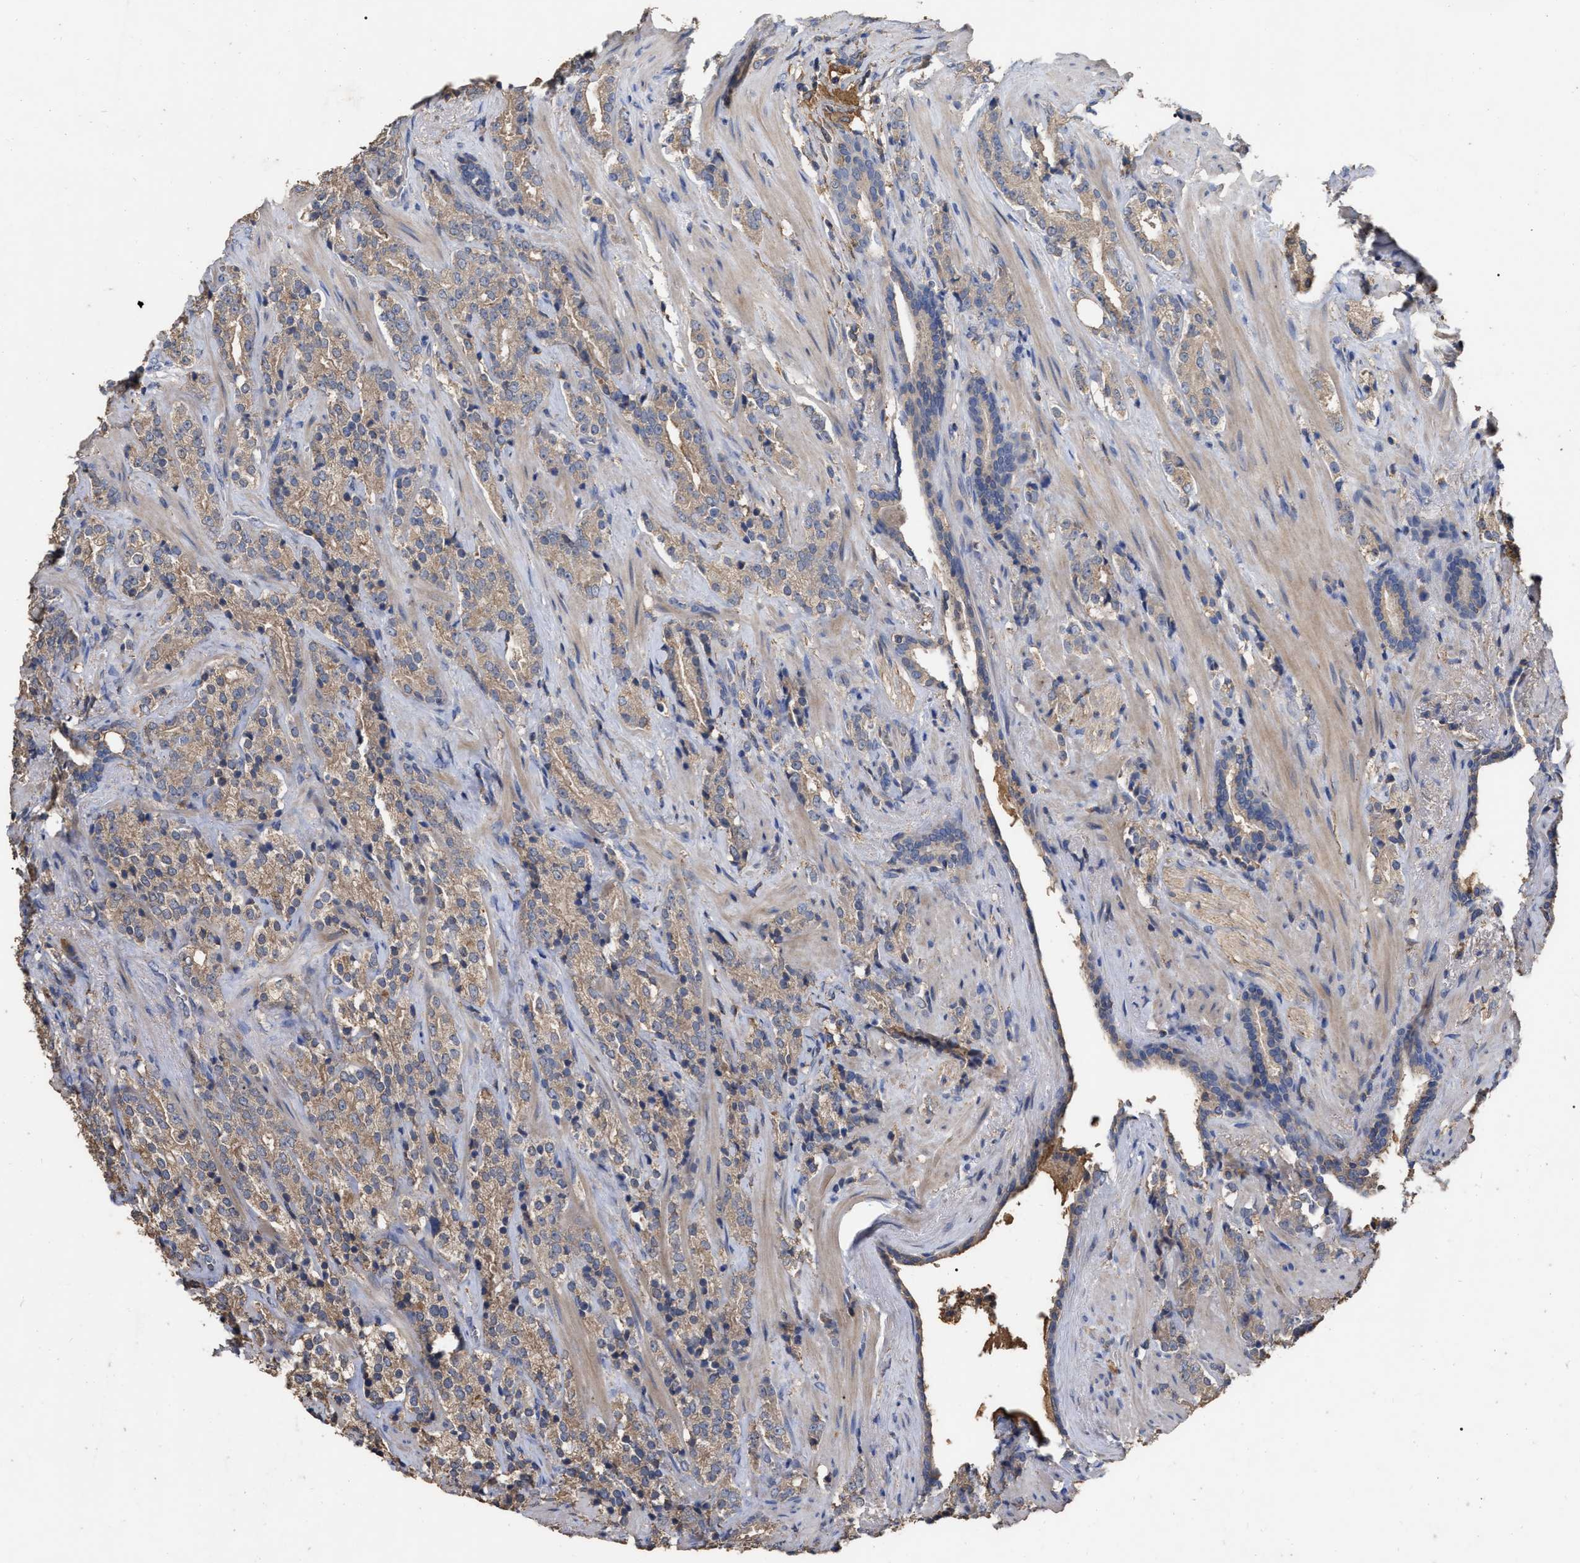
{"staining": {"intensity": "weak", "quantity": ">75%", "location": "cytoplasmic/membranous"}, "tissue": "prostate cancer", "cell_type": "Tumor cells", "image_type": "cancer", "snomed": [{"axis": "morphology", "description": "Adenocarcinoma, High grade"}, {"axis": "topography", "description": "Prostate"}], "caption": "A histopathology image of human adenocarcinoma (high-grade) (prostate) stained for a protein displays weak cytoplasmic/membranous brown staining in tumor cells. (Stains: DAB (3,3'-diaminobenzidine) in brown, nuclei in blue, Microscopy: brightfield microscopy at high magnification).", "gene": "GPR179", "patient": {"sex": "male", "age": 71}}